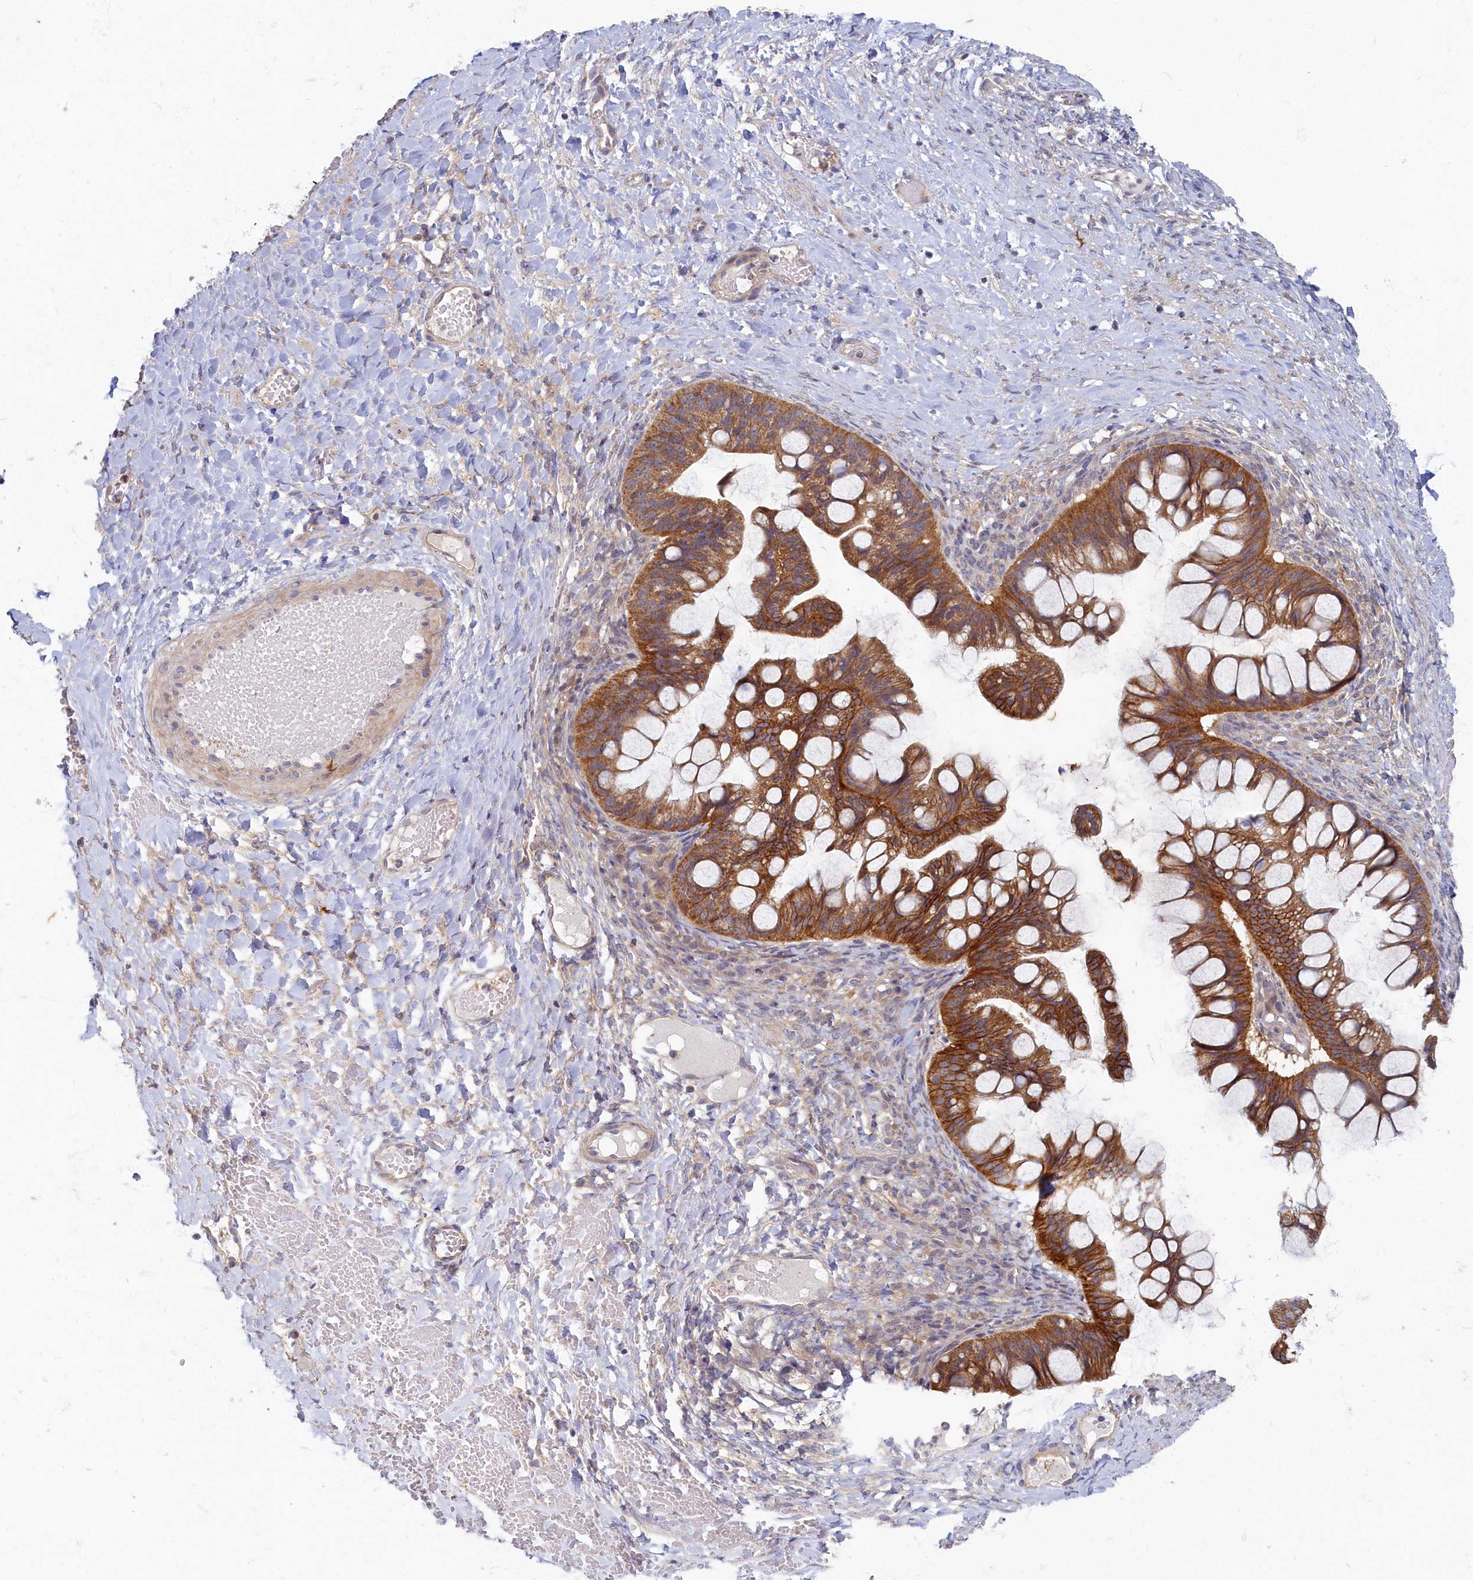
{"staining": {"intensity": "moderate", "quantity": ">75%", "location": "cytoplasmic/membranous"}, "tissue": "ovarian cancer", "cell_type": "Tumor cells", "image_type": "cancer", "snomed": [{"axis": "morphology", "description": "Cystadenocarcinoma, mucinous, NOS"}, {"axis": "topography", "description": "Ovary"}], "caption": "Brown immunohistochemical staining in ovarian cancer (mucinous cystadenocarcinoma) reveals moderate cytoplasmic/membranous expression in approximately >75% of tumor cells.", "gene": "WDR59", "patient": {"sex": "female", "age": 73}}